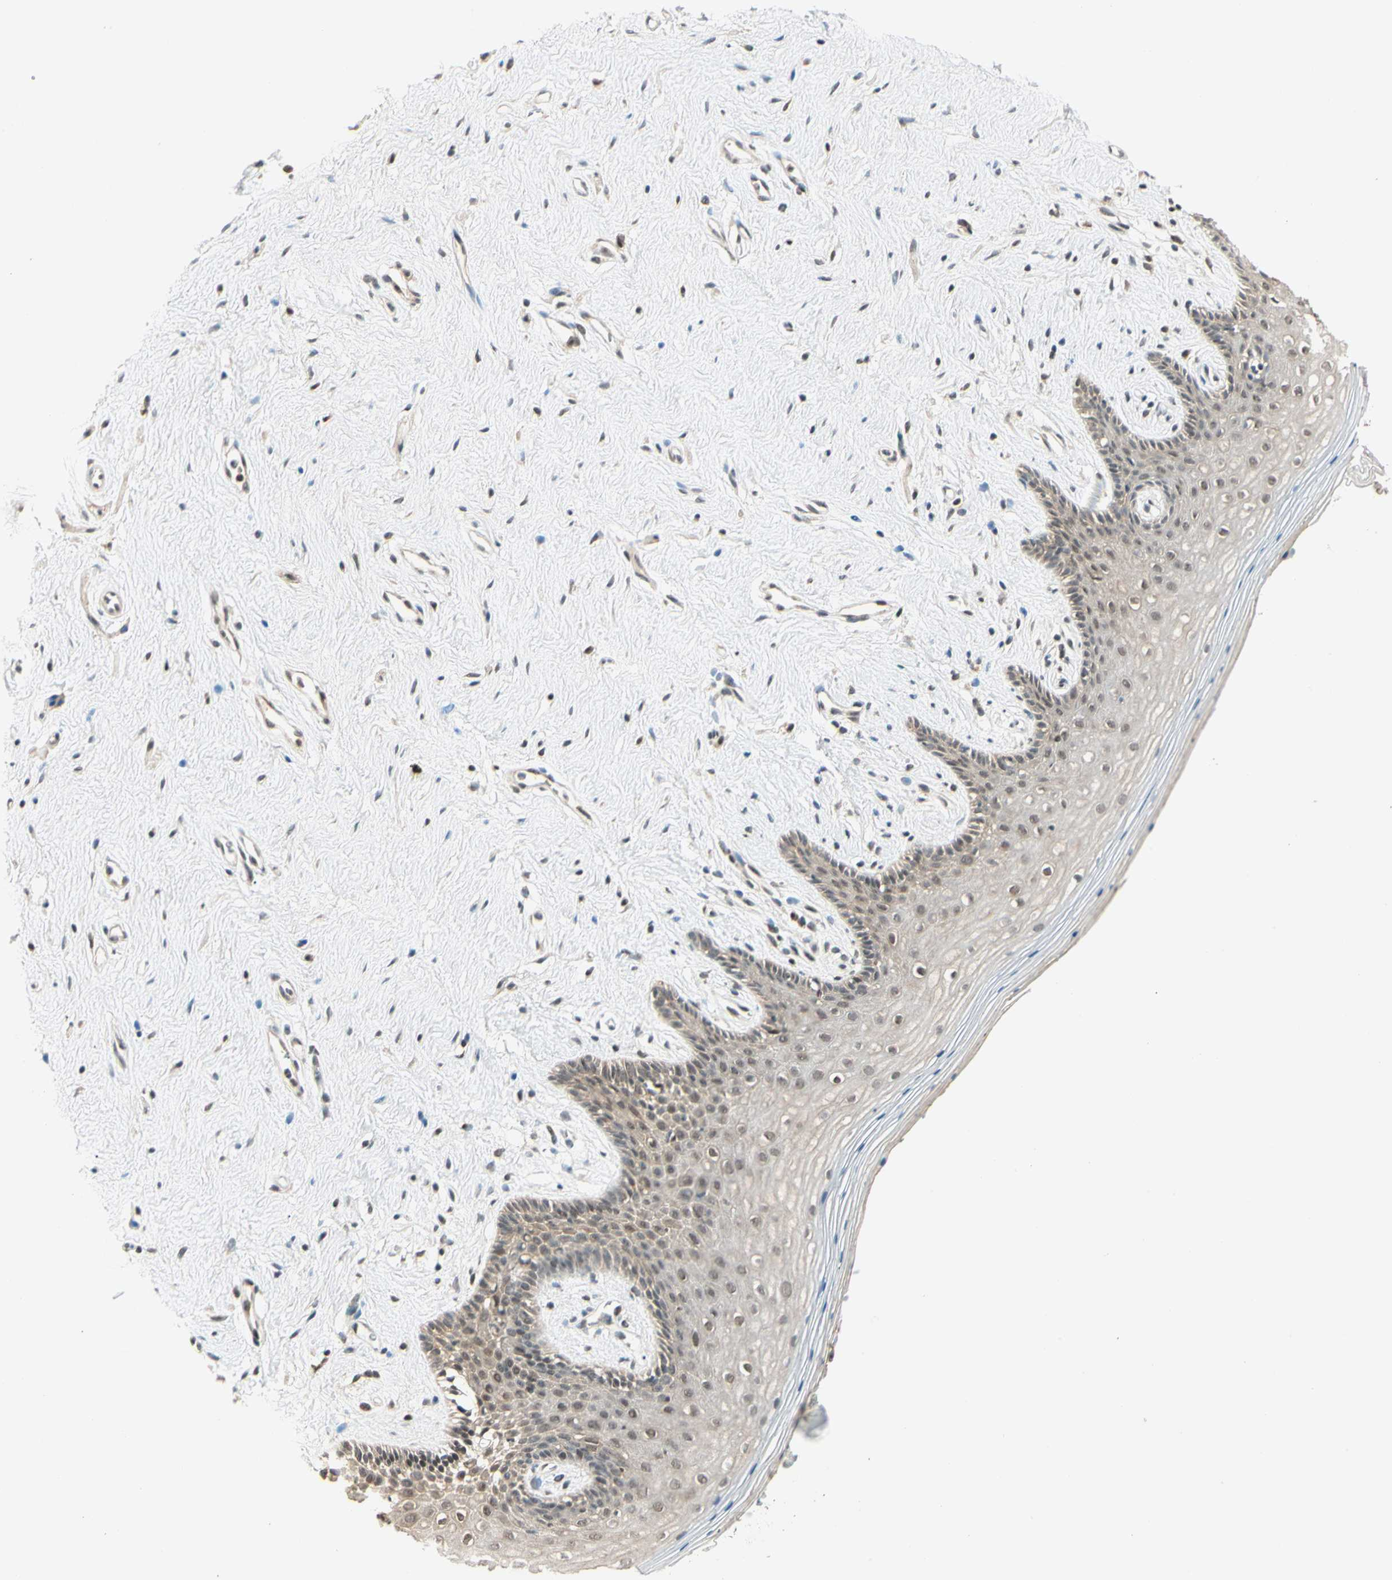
{"staining": {"intensity": "weak", "quantity": ">75%", "location": "cytoplasmic/membranous,nuclear"}, "tissue": "vagina", "cell_type": "Squamous epithelial cells", "image_type": "normal", "snomed": [{"axis": "morphology", "description": "Normal tissue, NOS"}, {"axis": "topography", "description": "Vagina"}], "caption": "Squamous epithelial cells show low levels of weak cytoplasmic/membranous,nuclear expression in about >75% of cells in unremarkable vagina.", "gene": "ZSCAN12", "patient": {"sex": "female", "age": 44}}